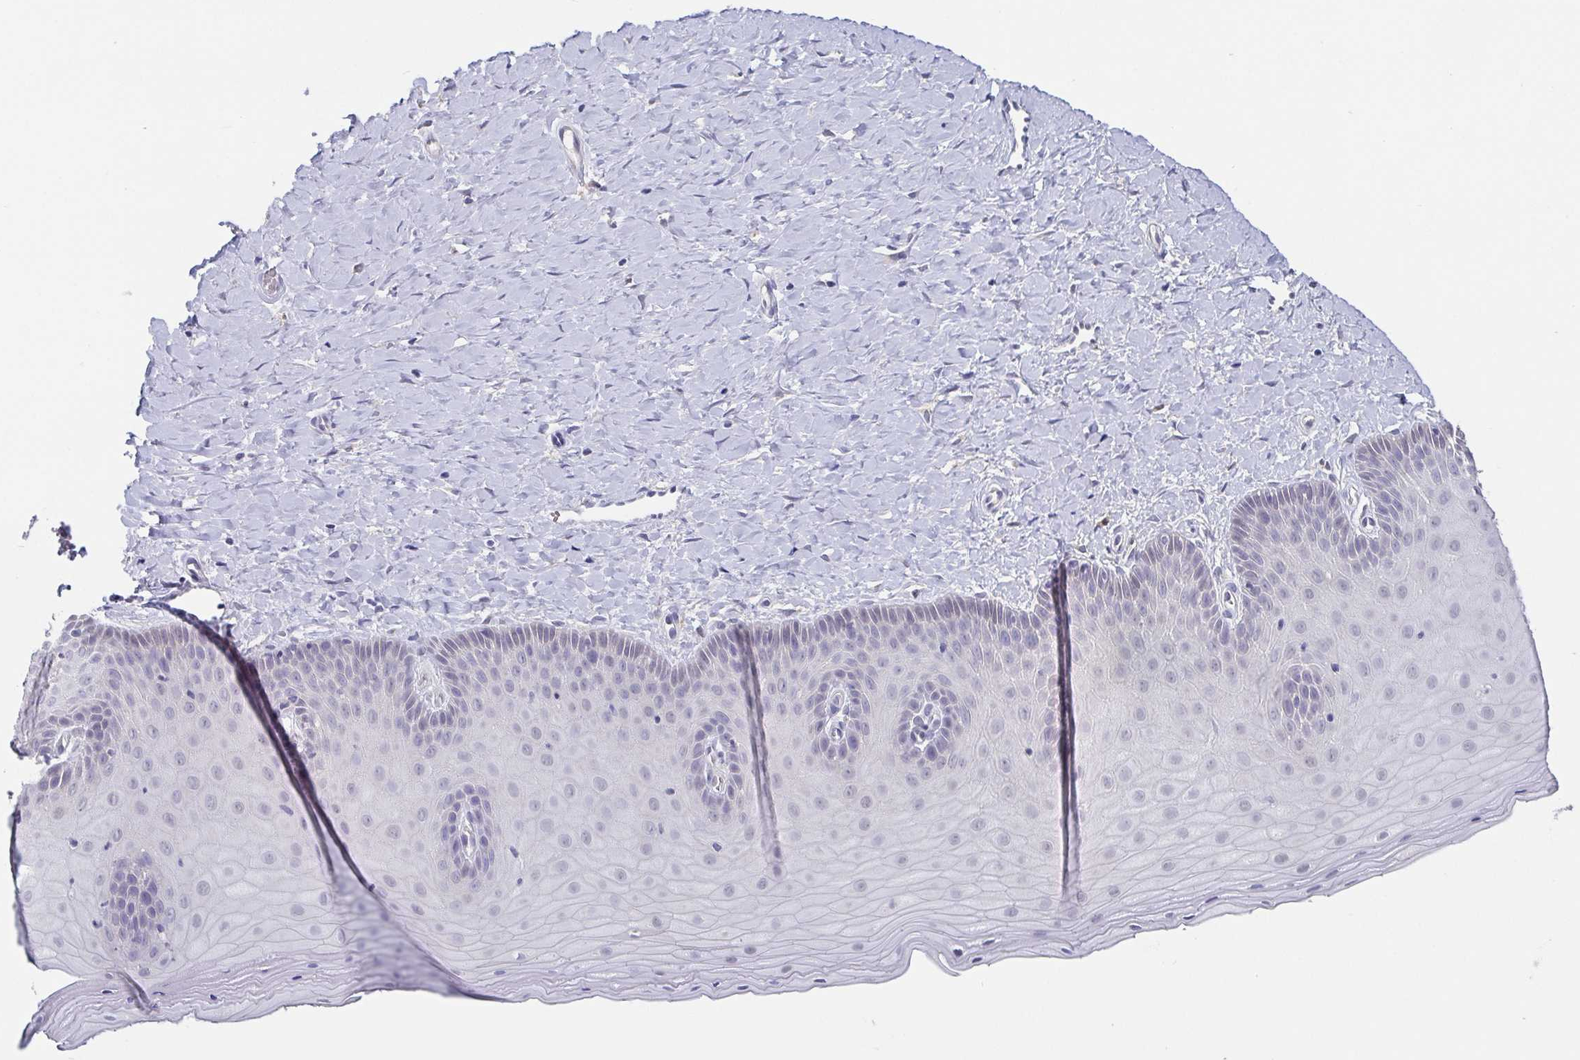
{"staining": {"intensity": "weak", "quantity": "<25%", "location": "cytoplasmic/membranous"}, "tissue": "cervix", "cell_type": "Glandular cells", "image_type": "normal", "snomed": [{"axis": "morphology", "description": "Normal tissue, NOS"}, {"axis": "topography", "description": "Cervix"}], "caption": "A high-resolution image shows IHC staining of benign cervix, which exhibits no significant staining in glandular cells.", "gene": "IDH1", "patient": {"sex": "female", "age": 37}}